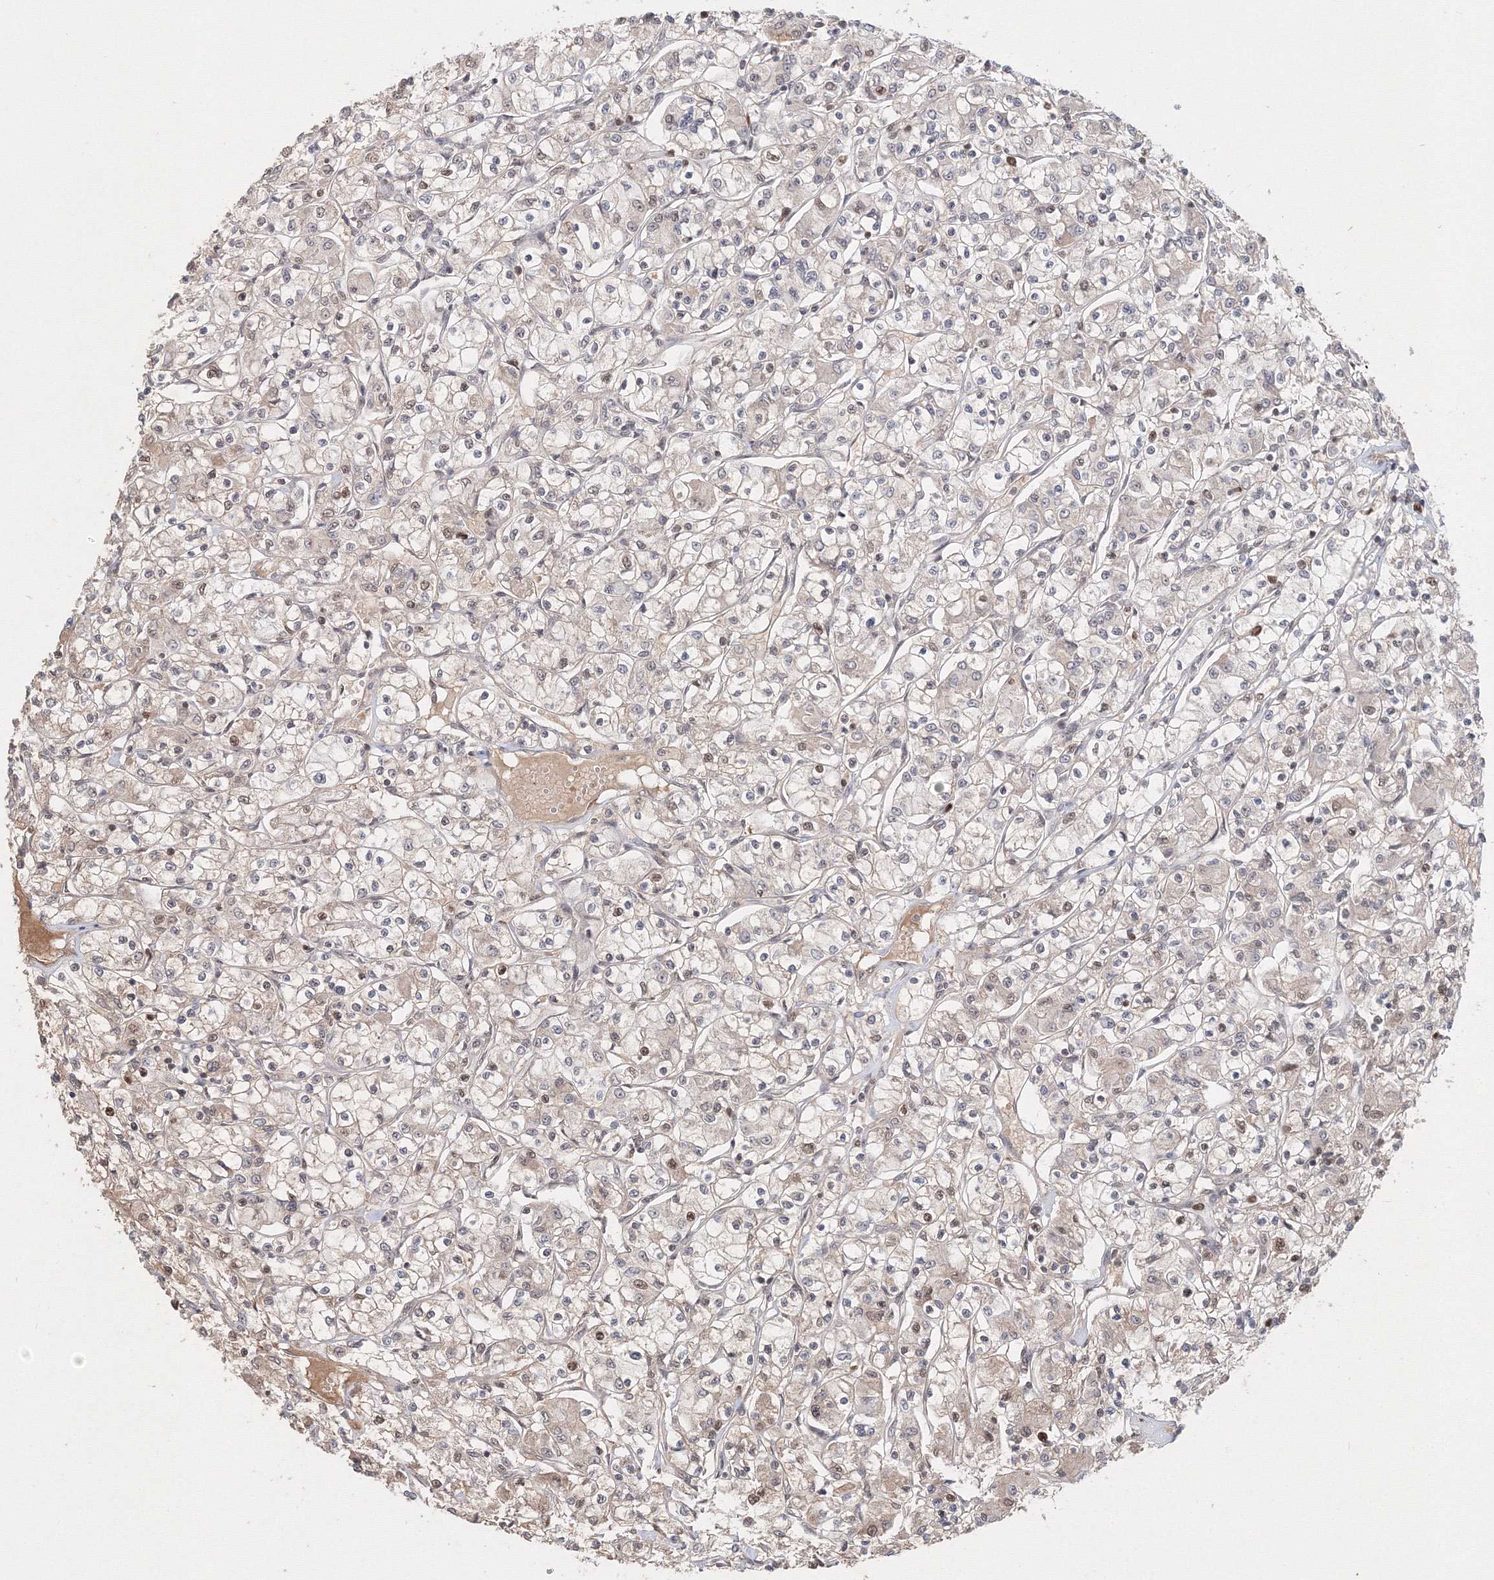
{"staining": {"intensity": "weak", "quantity": "25%-75%", "location": "cytoplasmic/membranous,nuclear"}, "tissue": "renal cancer", "cell_type": "Tumor cells", "image_type": "cancer", "snomed": [{"axis": "morphology", "description": "Adenocarcinoma, NOS"}, {"axis": "topography", "description": "Kidney"}], "caption": "Renal cancer (adenocarcinoma) stained for a protein displays weak cytoplasmic/membranous and nuclear positivity in tumor cells.", "gene": "IWS1", "patient": {"sex": "female", "age": 59}}